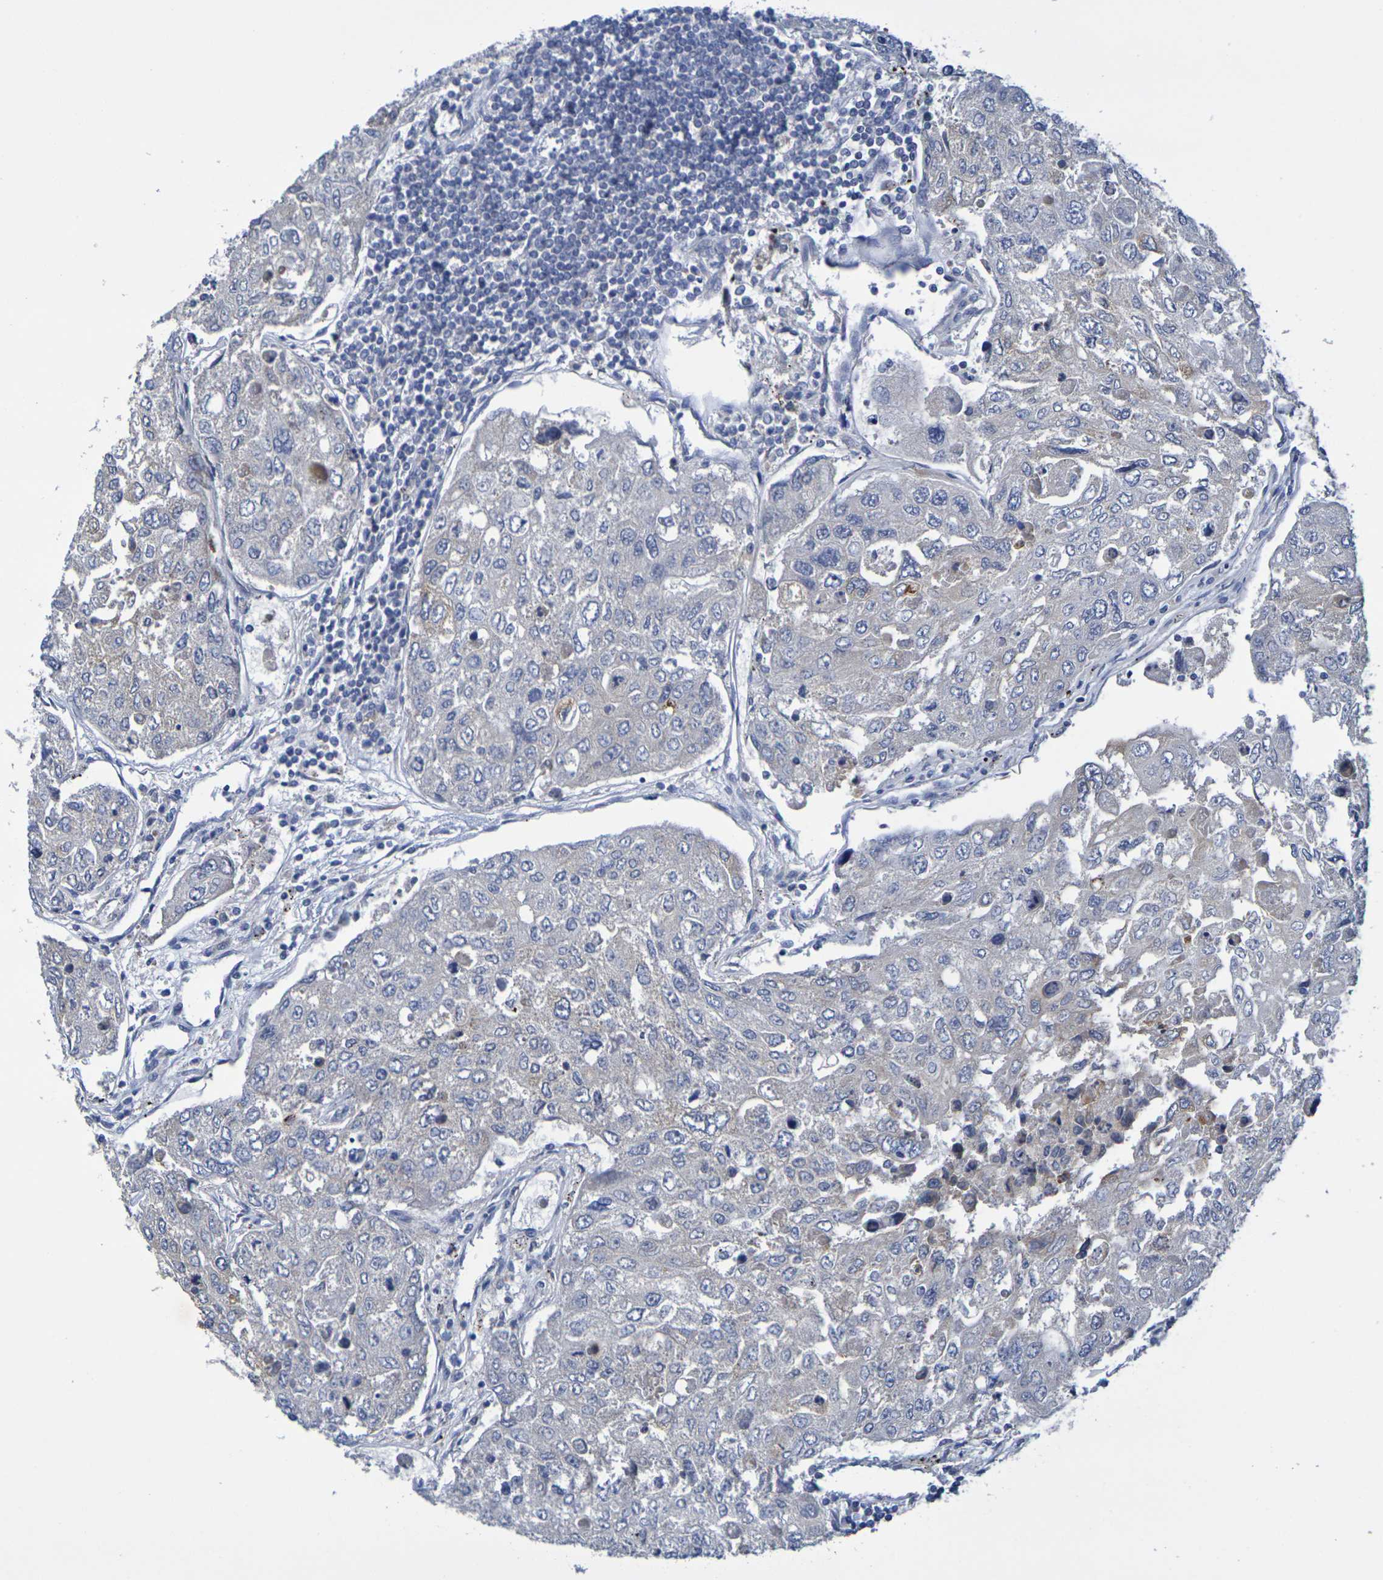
{"staining": {"intensity": "negative", "quantity": "none", "location": "none"}, "tissue": "urothelial cancer", "cell_type": "Tumor cells", "image_type": "cancer", "snomed": [{"axis": "morphology", "description": "Urothelial carcinoma, High grade"}, {"axis": "topography", "description": "Lymph node"}, {"axis": "topography", "description": "Urinary bladder"}], "caption": "Immunohistochemical staining of high-grade urothelial carcinoma reveals no significant staining in tumor cells. Brightfield microscopy of immunohistochemistry (IHC) stained with DAB (brown) and hematoxylin (blue), captured at high magnification.", "gene": "SDC4", "patient": {"sex": "male", "age": 51}}